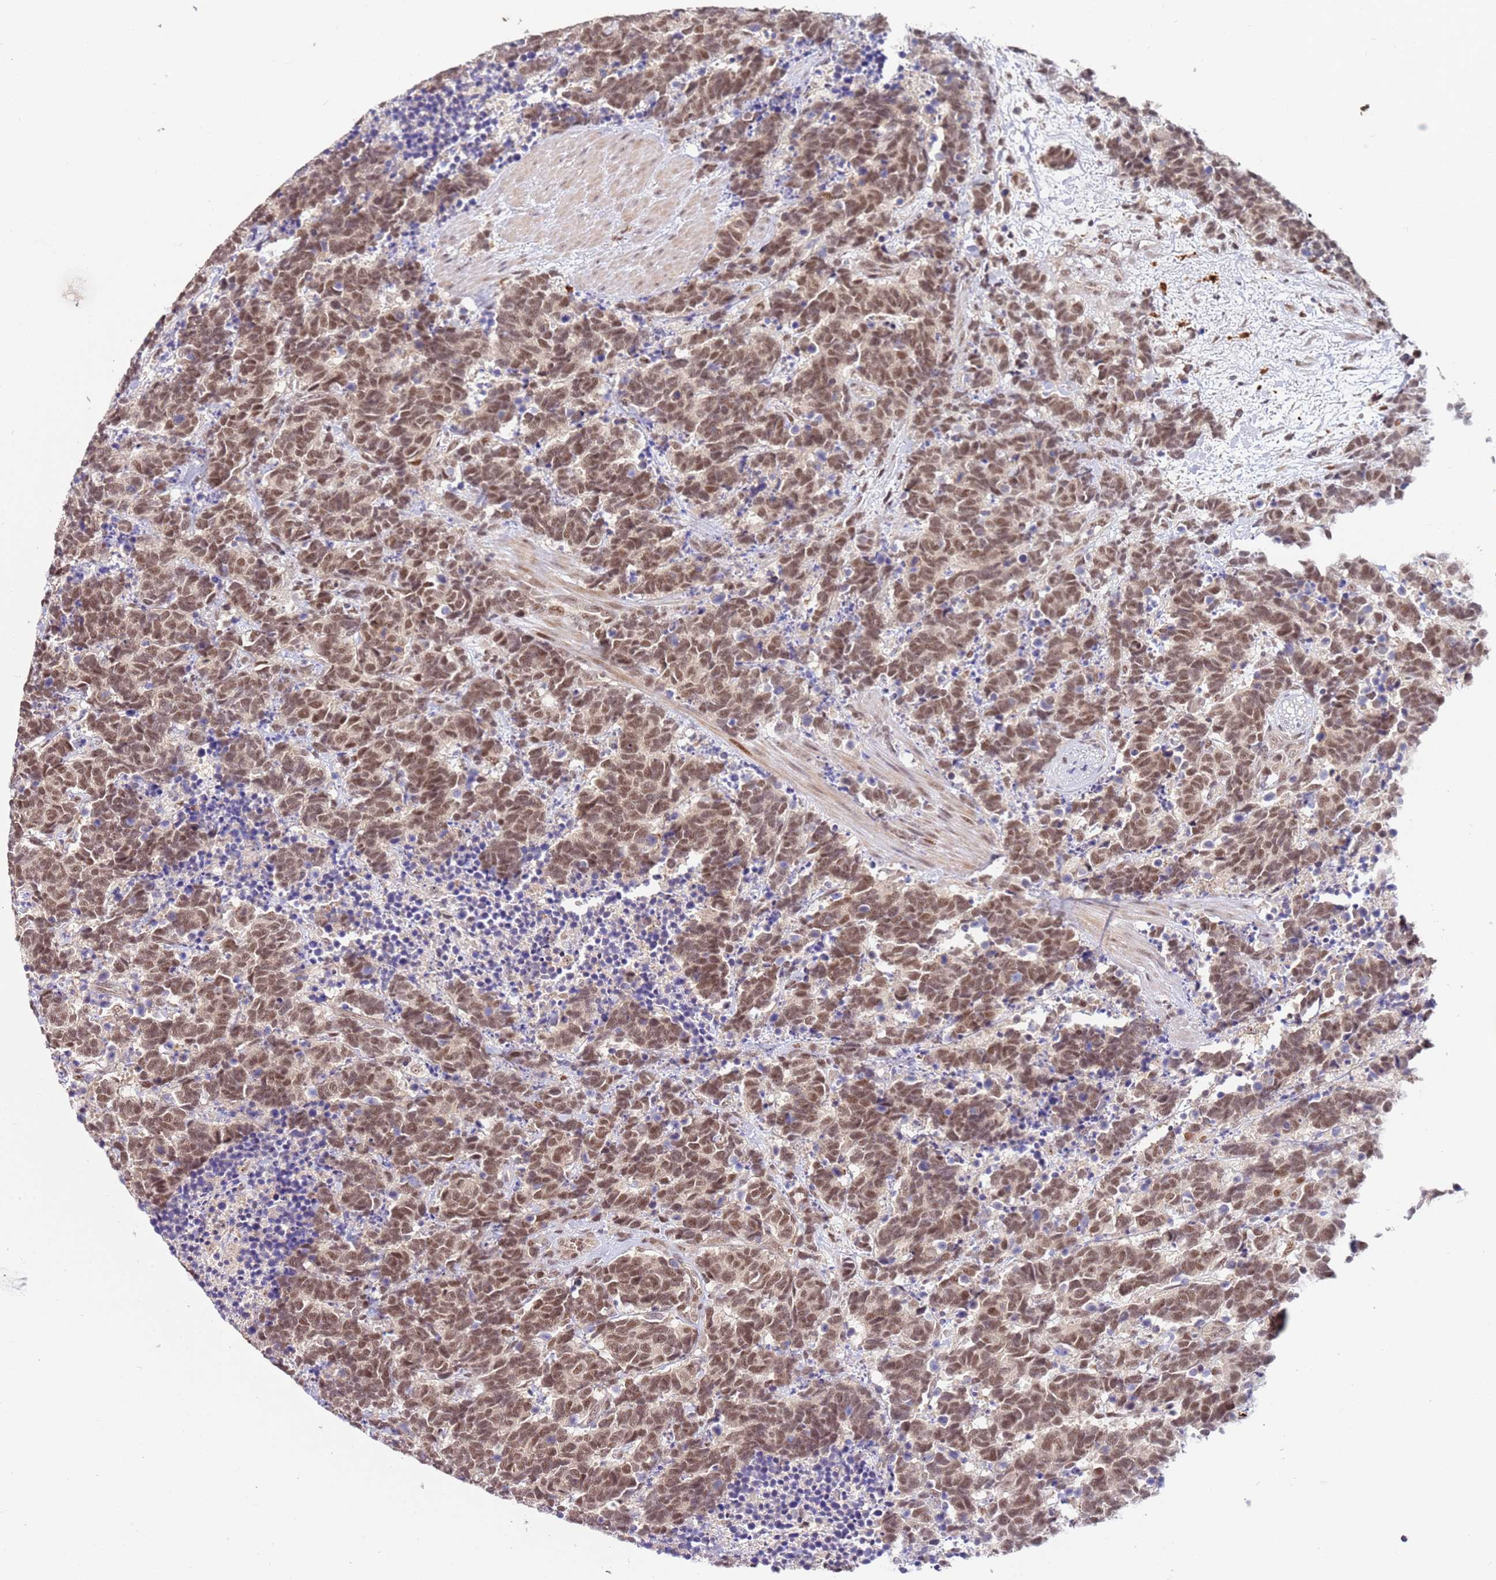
{"staining": {"intensity": "moderate", "quantity": ">75%", "location": "nuclear"}, "tissue": "carcinoid", "cell_type": "Tumor cells", "image_type": "cancer", "snomed": [{"axis": "morphology", "description": "Carcinoma, NOS"}, {"axis": "morphology", "description": "Carcinoid, malignant, NOS"}, {"axis": "topography", "description": "Prostate"}], "caption": "Brown immunohistochemical staining in human malignant carcinoid shows moderate nuclear staining in about >75% of tumor cells.", "gene": "LGALSL", "patient": {"sex": "male", "age": 57}}